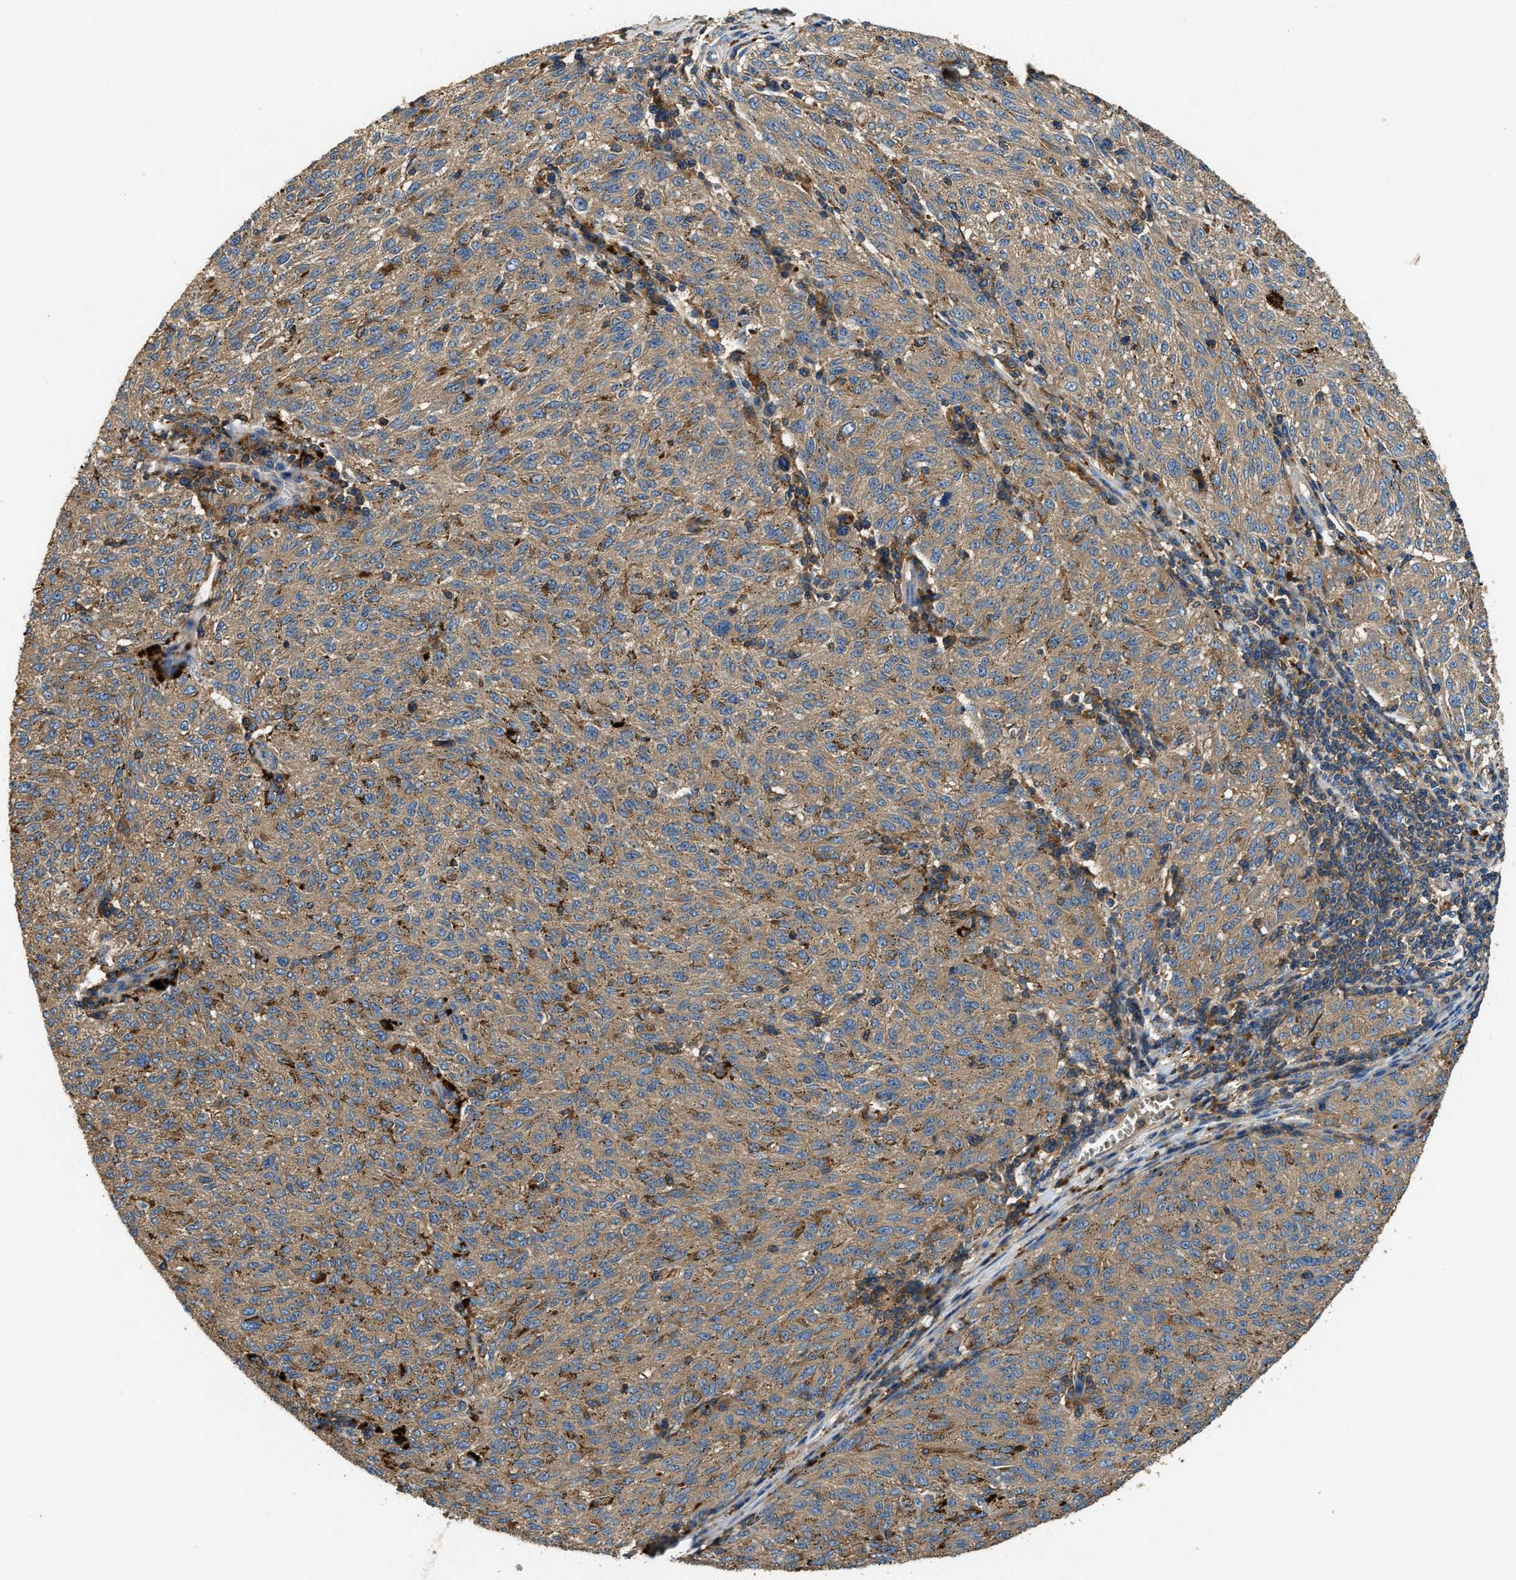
{"staining": {"intensity": "weak", "quantity": ">75%", "location": "cytoplasmic/membranous"}, "tissue": "melanoma", "cell_type": "Tumor cells", "image_type": "cancer", "snomed": [{"axis": "morphology", "description": "Malignant melanoma, NOS"}, {"axis": "topography", "description": "Skin"}], "caption": "This is a micrograph of immunohistochemistry (IHC) staining of melanoma, which shows weak expression in the cytoplasmic/membranous of tumor cells.", "gene": "BLOC1S1", "patient": {"sex": "female", "age": 72}}